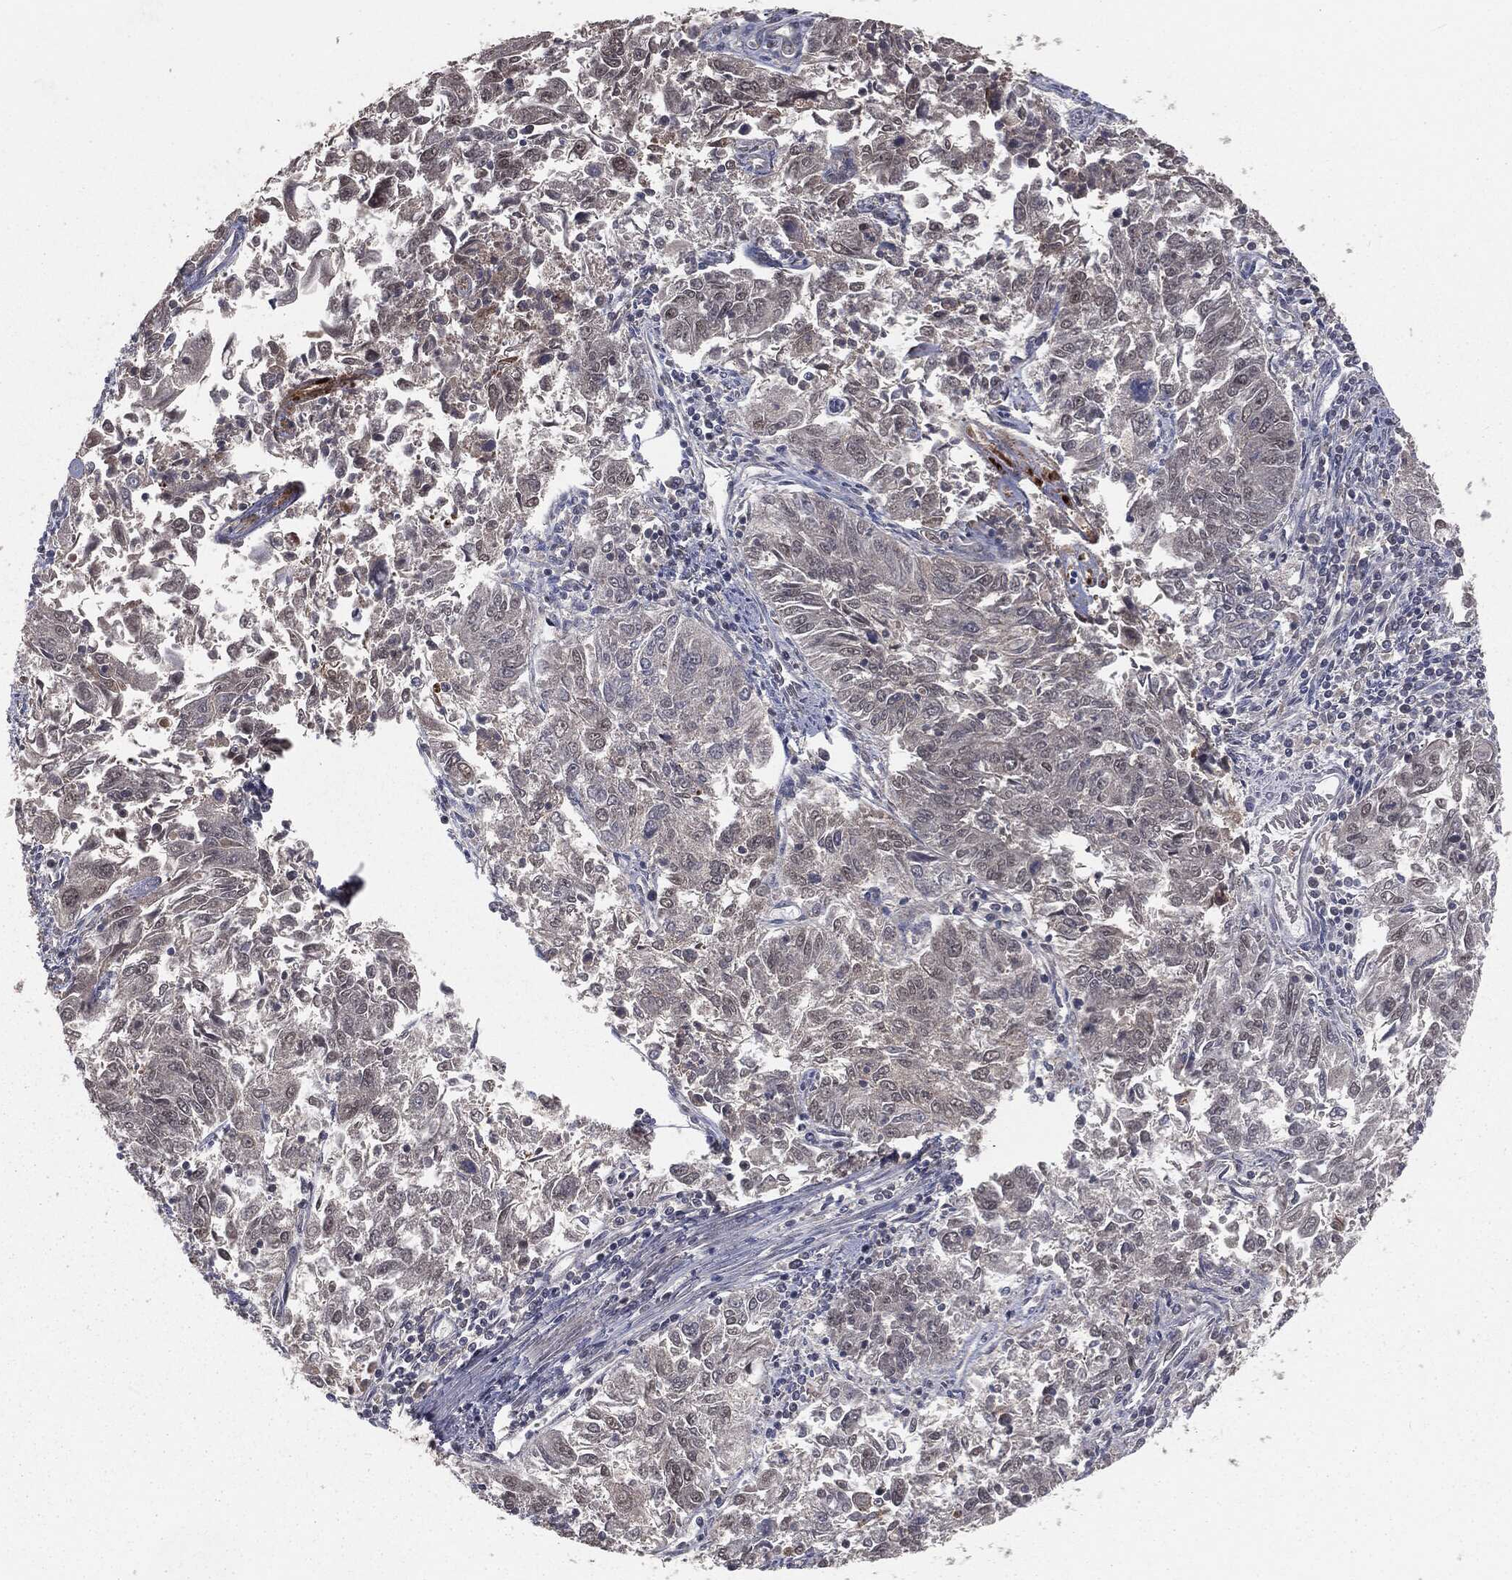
{"staining": {"intensity": "negative", "quantity": "none", "location": "none"}, "tissue": "endometrial cancer", "cell_type": "Tumor cells", "image_type": "cancer", "snomed": [{"axis": "morphology", "description": "Adenocarcinoma, NOS"}, {"axis": "topography", "description": "Endometrium"}], "caption": "Image shows no protein staining in tumor cells of endometrial cancer tissue.", "gene": "FBXO7", "patient": {"sex": "female", "age": 42}}